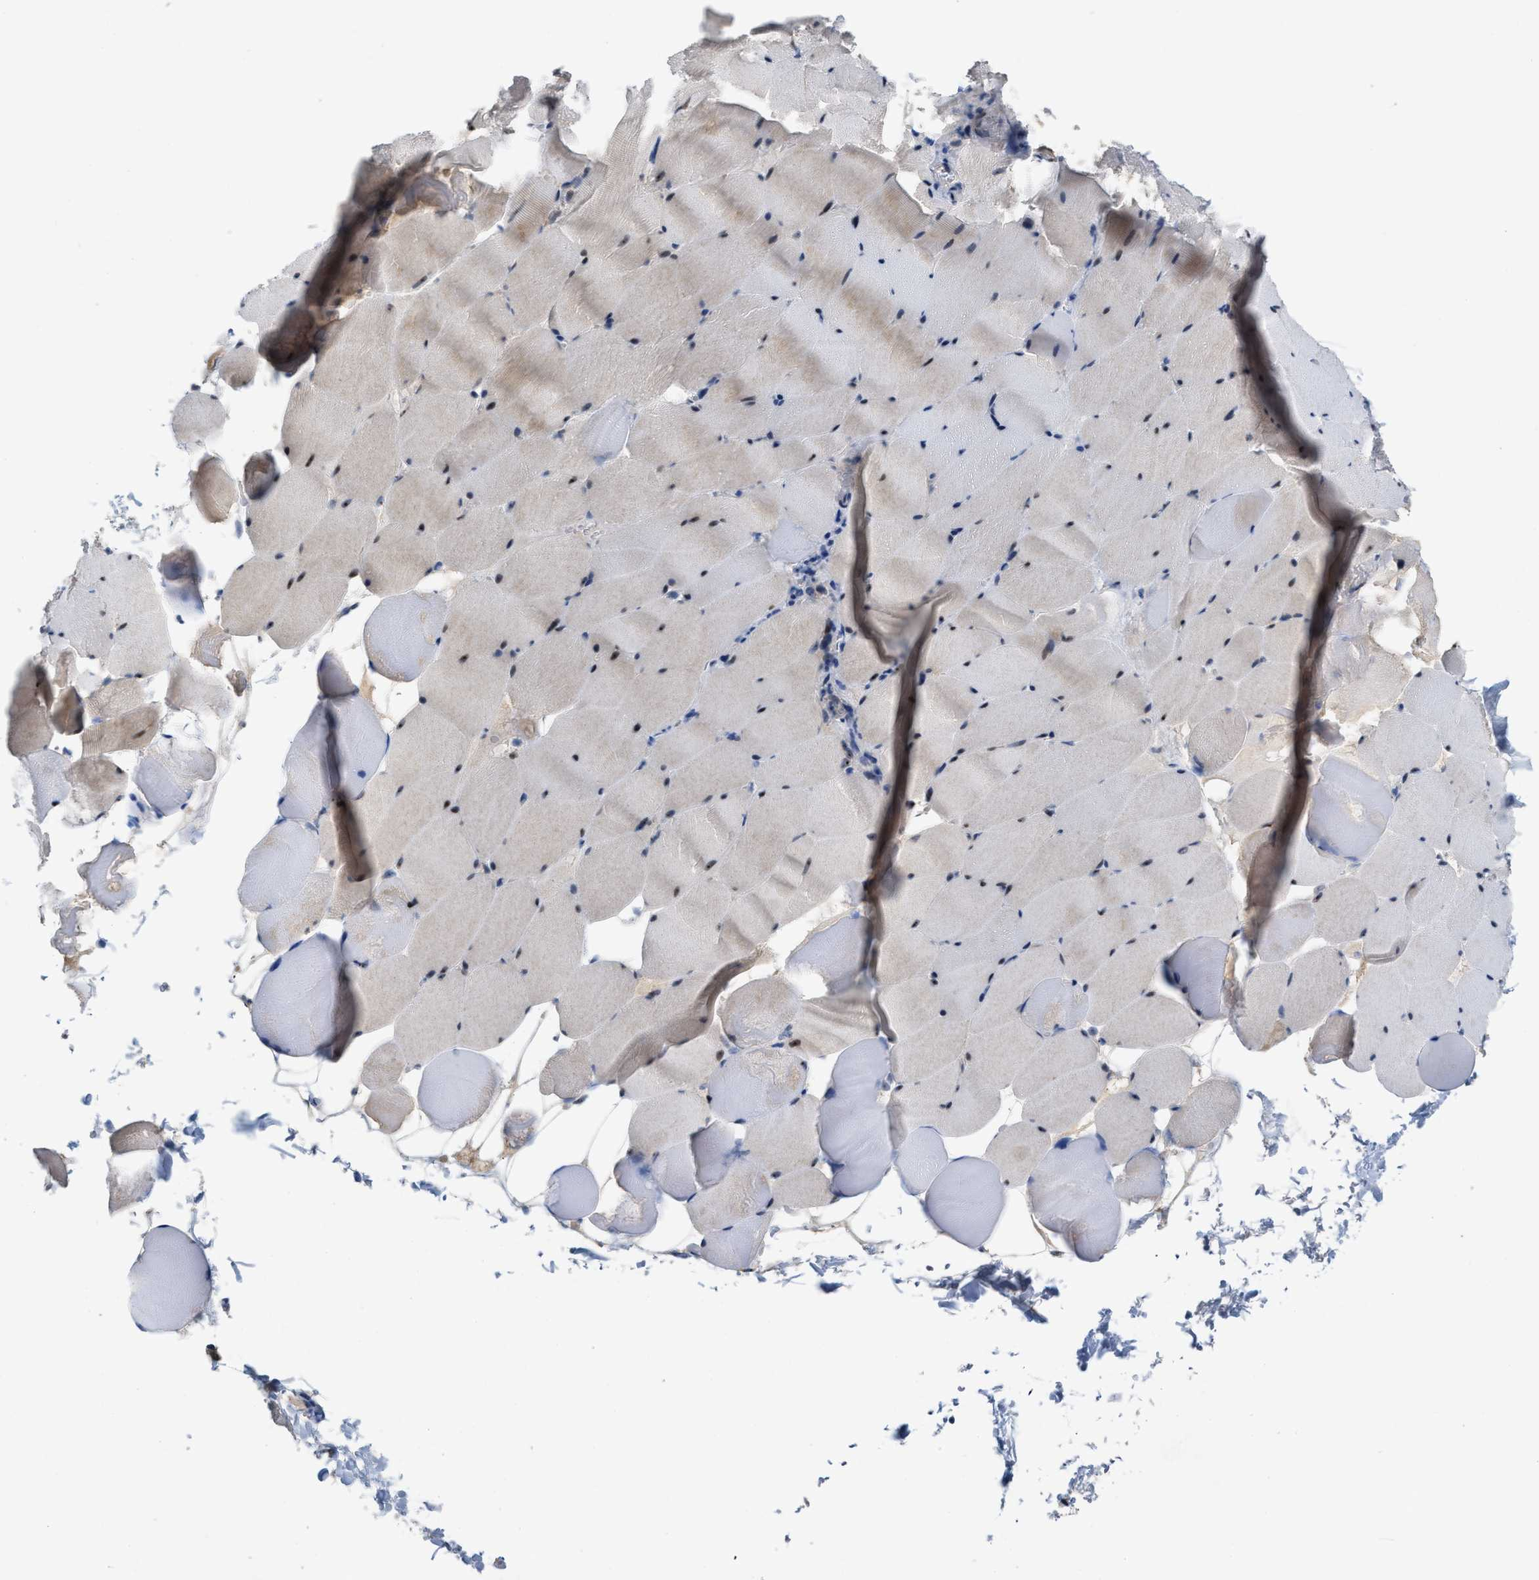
{"staining": {"intensity": "moderate", "quantity": ">75%", "location": "nuclear"}, "tissue": "skeletal muscle", "cell_type": "Myocytes", "image_type": "normal", "snomed": [{"axis": "morphology", "description": "Normal tissue, NOS"}, {"axis": "topography", "description": "Skeletal muscle"}], "caption": "Immunohistochemistry (DAB (3,3'-diaminobenzidine)) staining of benign skeletal muscle shows moderate nuclear protein positivity in approximately >75% of myocytes.", "gene": "ZNF783", "patient": {"sex": "male", "age": 62}}